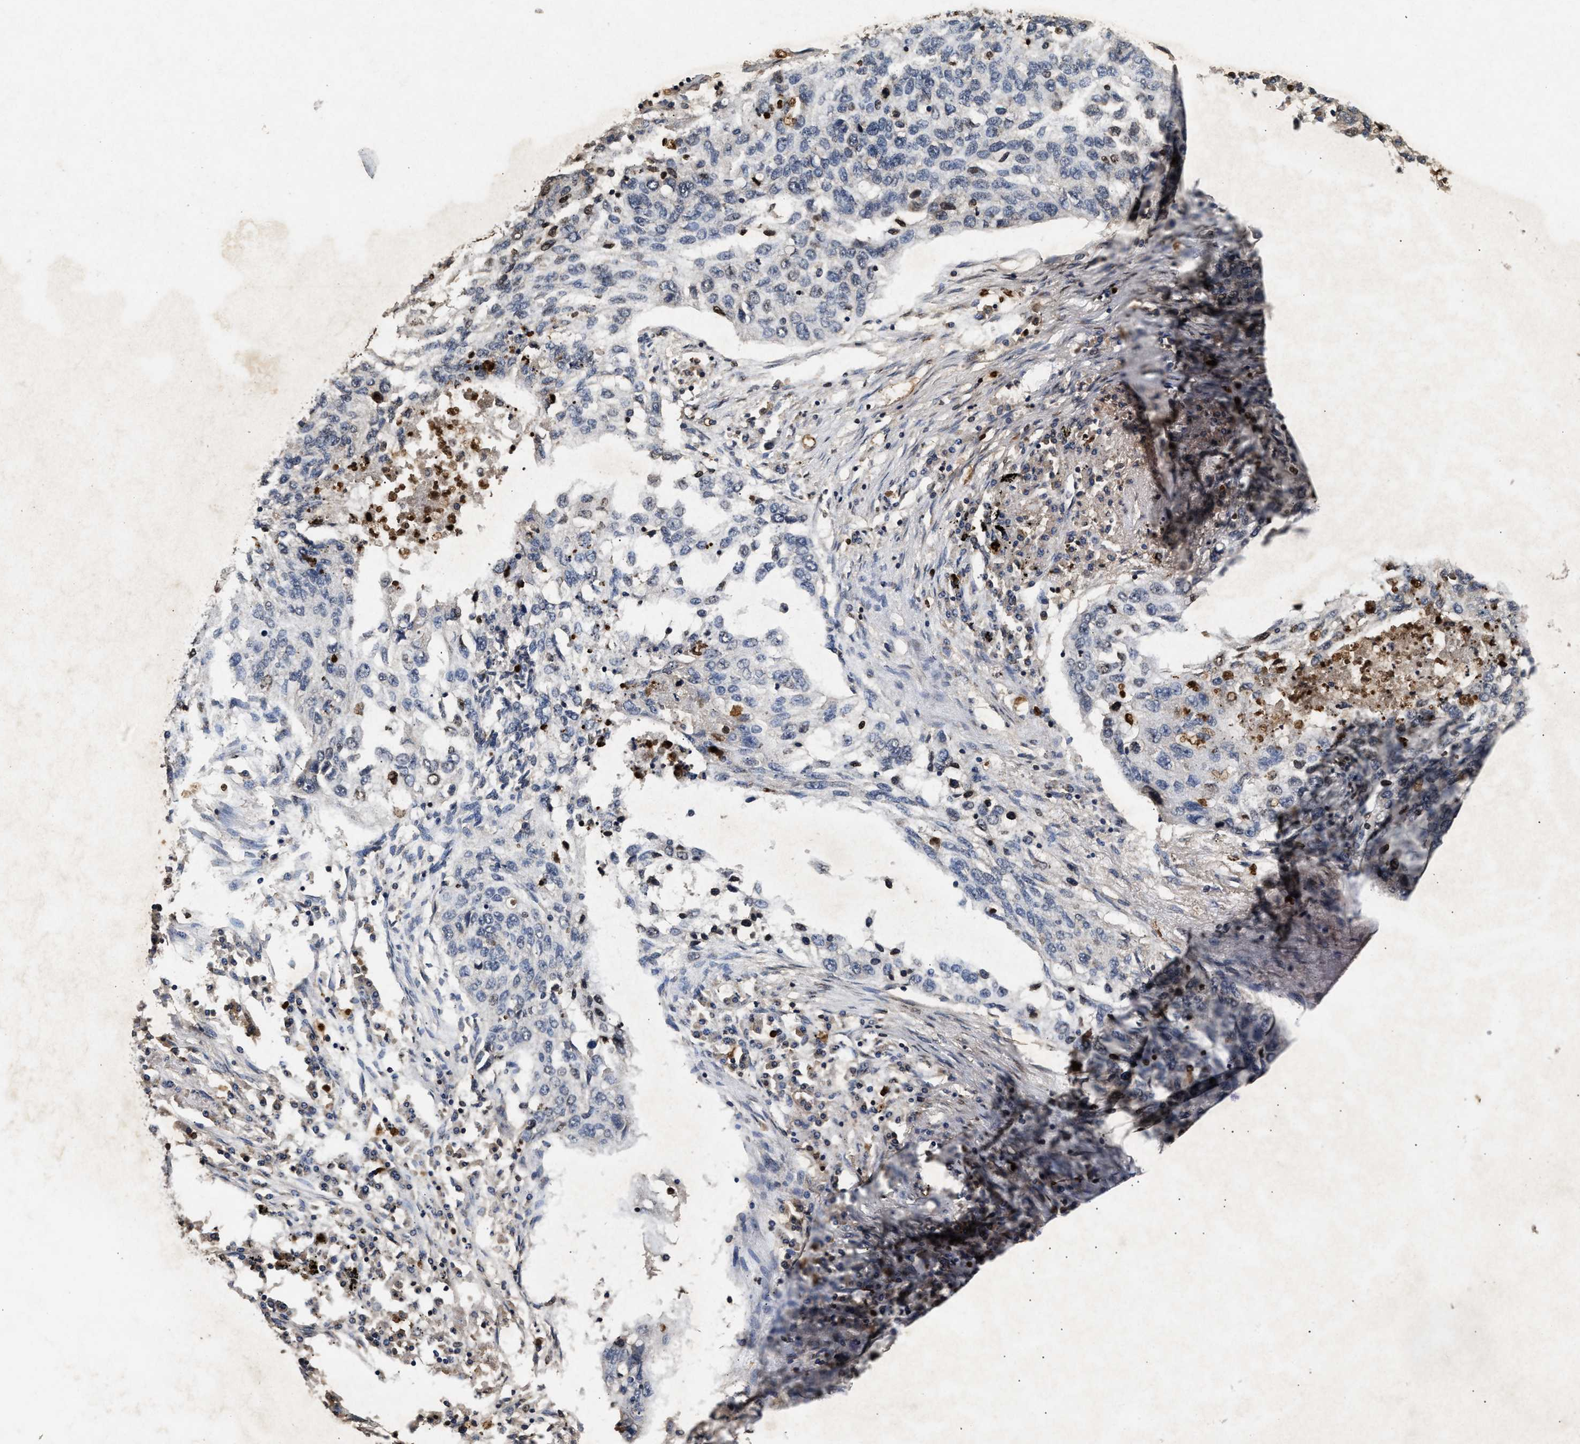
{"staining": {"intensity": "negative", "quantity": "none", "location": "none"}, "tissue": "lung cancer", "cell_type": "Tumor cells", "image_type": "cancer", "snomed": [{"axis": "morphology", "description": "Squamous cell carcinoma, NOS"}, {"axis": "topography", "description": "Lung"}], "caption": "High power microscopy micrograph of an immunohistochemistry histopathology image of lung cancer, revealing no significant staining in tumor cells. Brightfield microscopy of IHC stained with DAB (3,3'-diaminobenzidine) (brown) and hematoxylin (blue), captured at high magnification.", "gene": "PDAP1", "patient": {"sex": "female", "age": 63}}